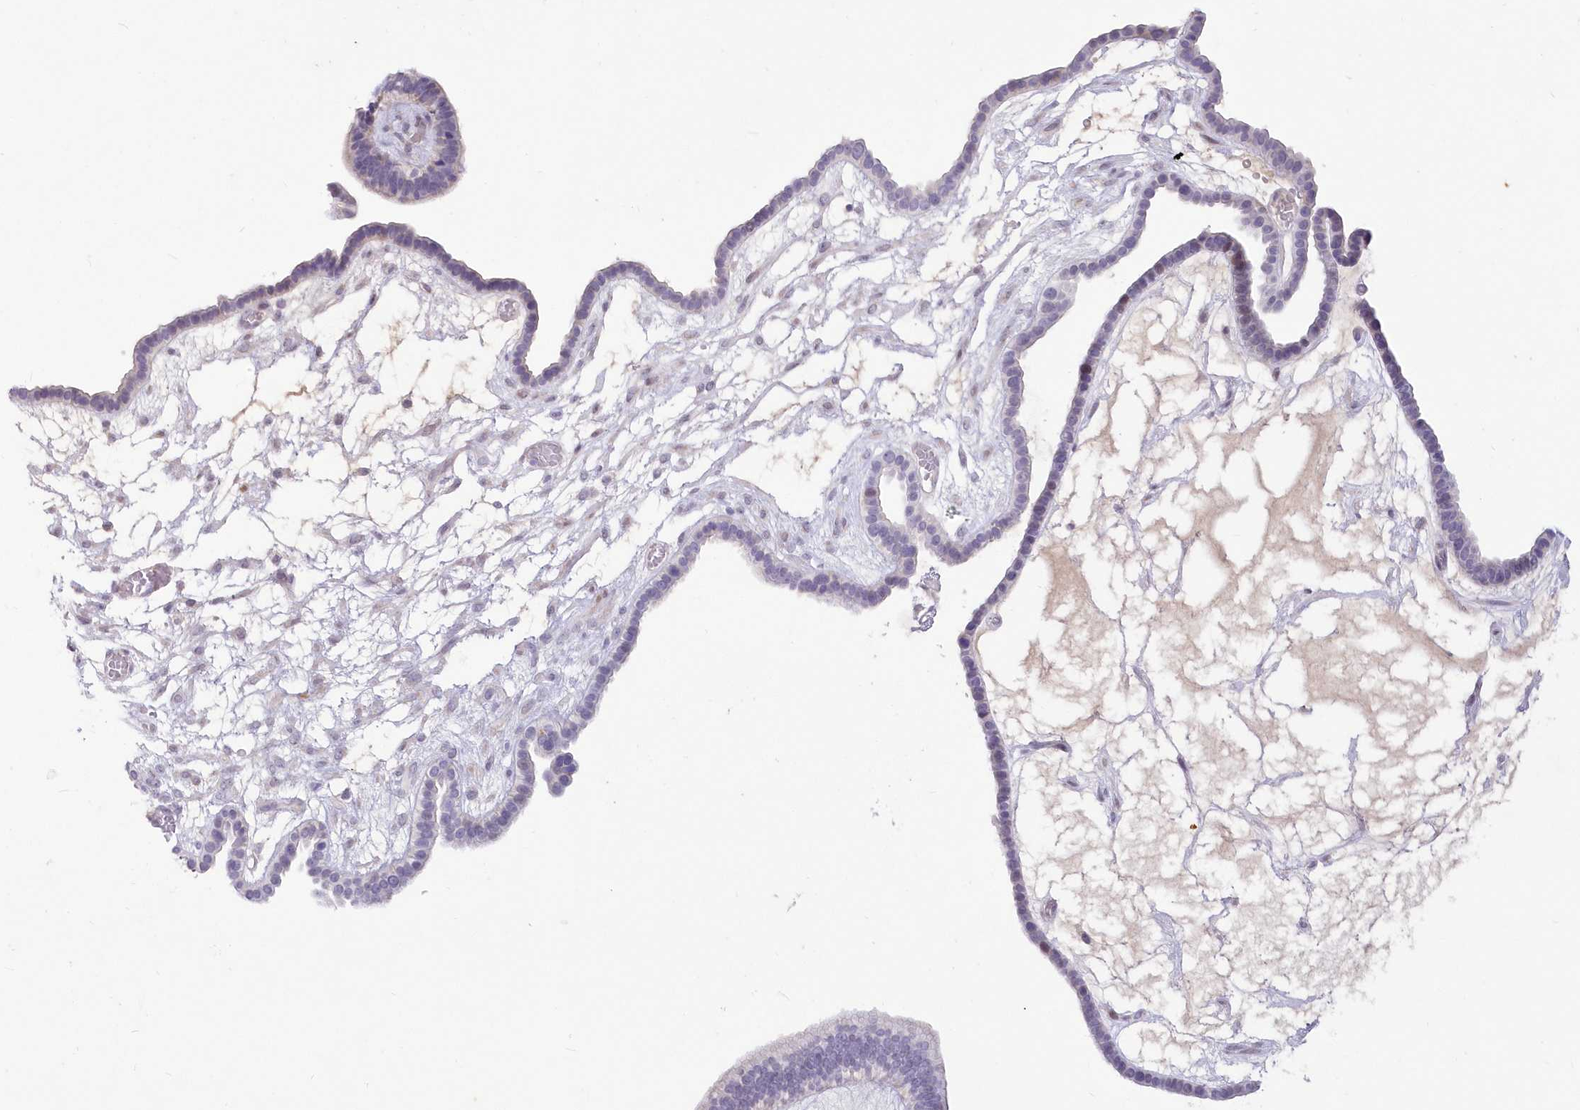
{"staining": {"intensity": "negative", "quantity": "none", "location": "none"}, "tissue": "ovarian cancer", "cell_type": "Tumor cells", "image_type": "cancer", "snomed": [{"axis": "morphology", "description": "Cystadenocarcinoma, serous, NOS"}, {"axis": "topography", "description": "Ovary"}], "caption": "The immunohistochemistry photomicrograph has no significant expression in tumor cells of ovarian cancer (serous cystadenocarcinoma) tissue.", "gene": "SNED1", "patient": {"sex": "female", "age": 56}}